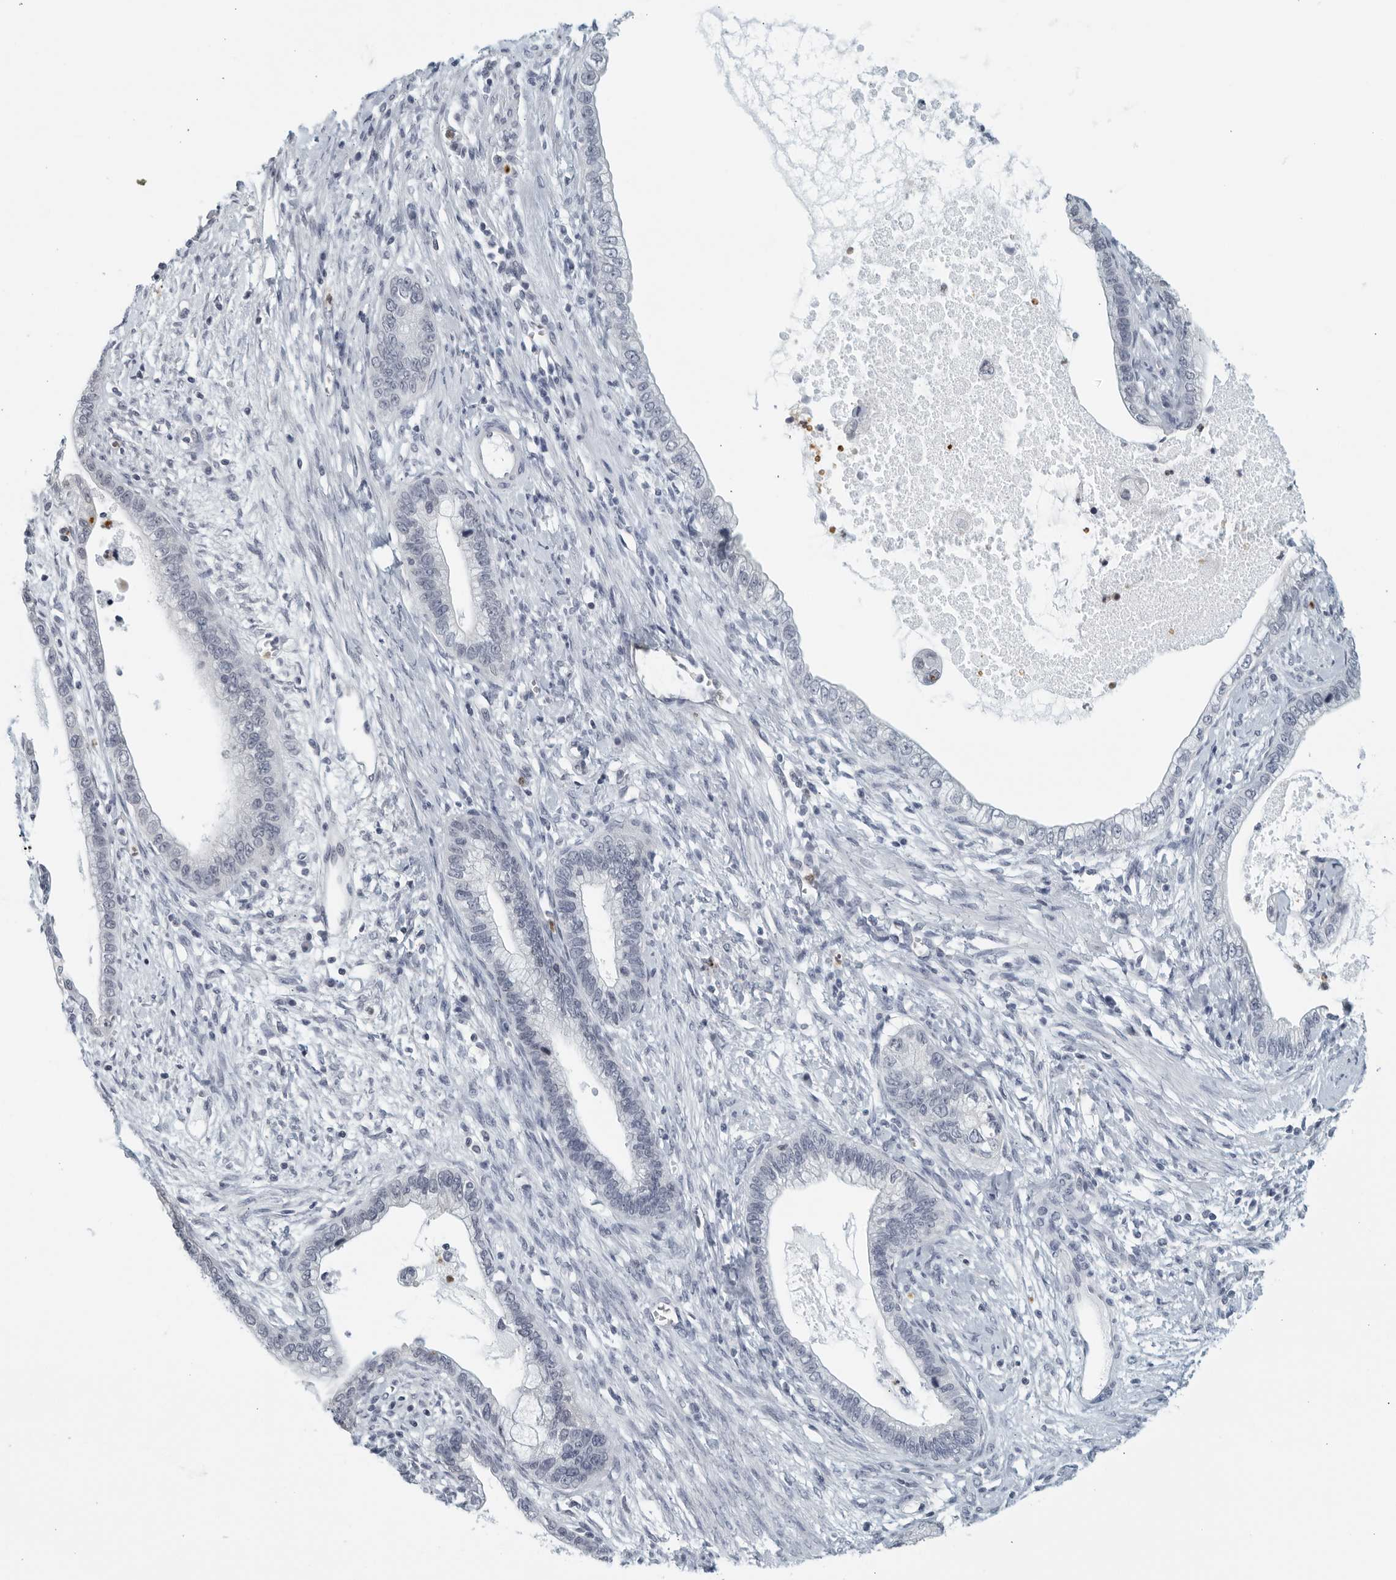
{"staining": {"intensity": "negative", "quantity": "none", "location": "none"}, "tissue": "cervical cancer", "cell_type": "Tumor cells", "image_type": "cancer", "snomed": [{"axis": "morphology", "description": "Adenocarcinoma, NOS"}, {"axis": "topography", "description": "Cervix"}], "caption": "DAB immunohistochemical staining of human adenocarcinoma (cervical) demonstrates no significant staining in tumor cells.", "gene": "KLK7", "patient": {"sex": "female", "age": 44}}